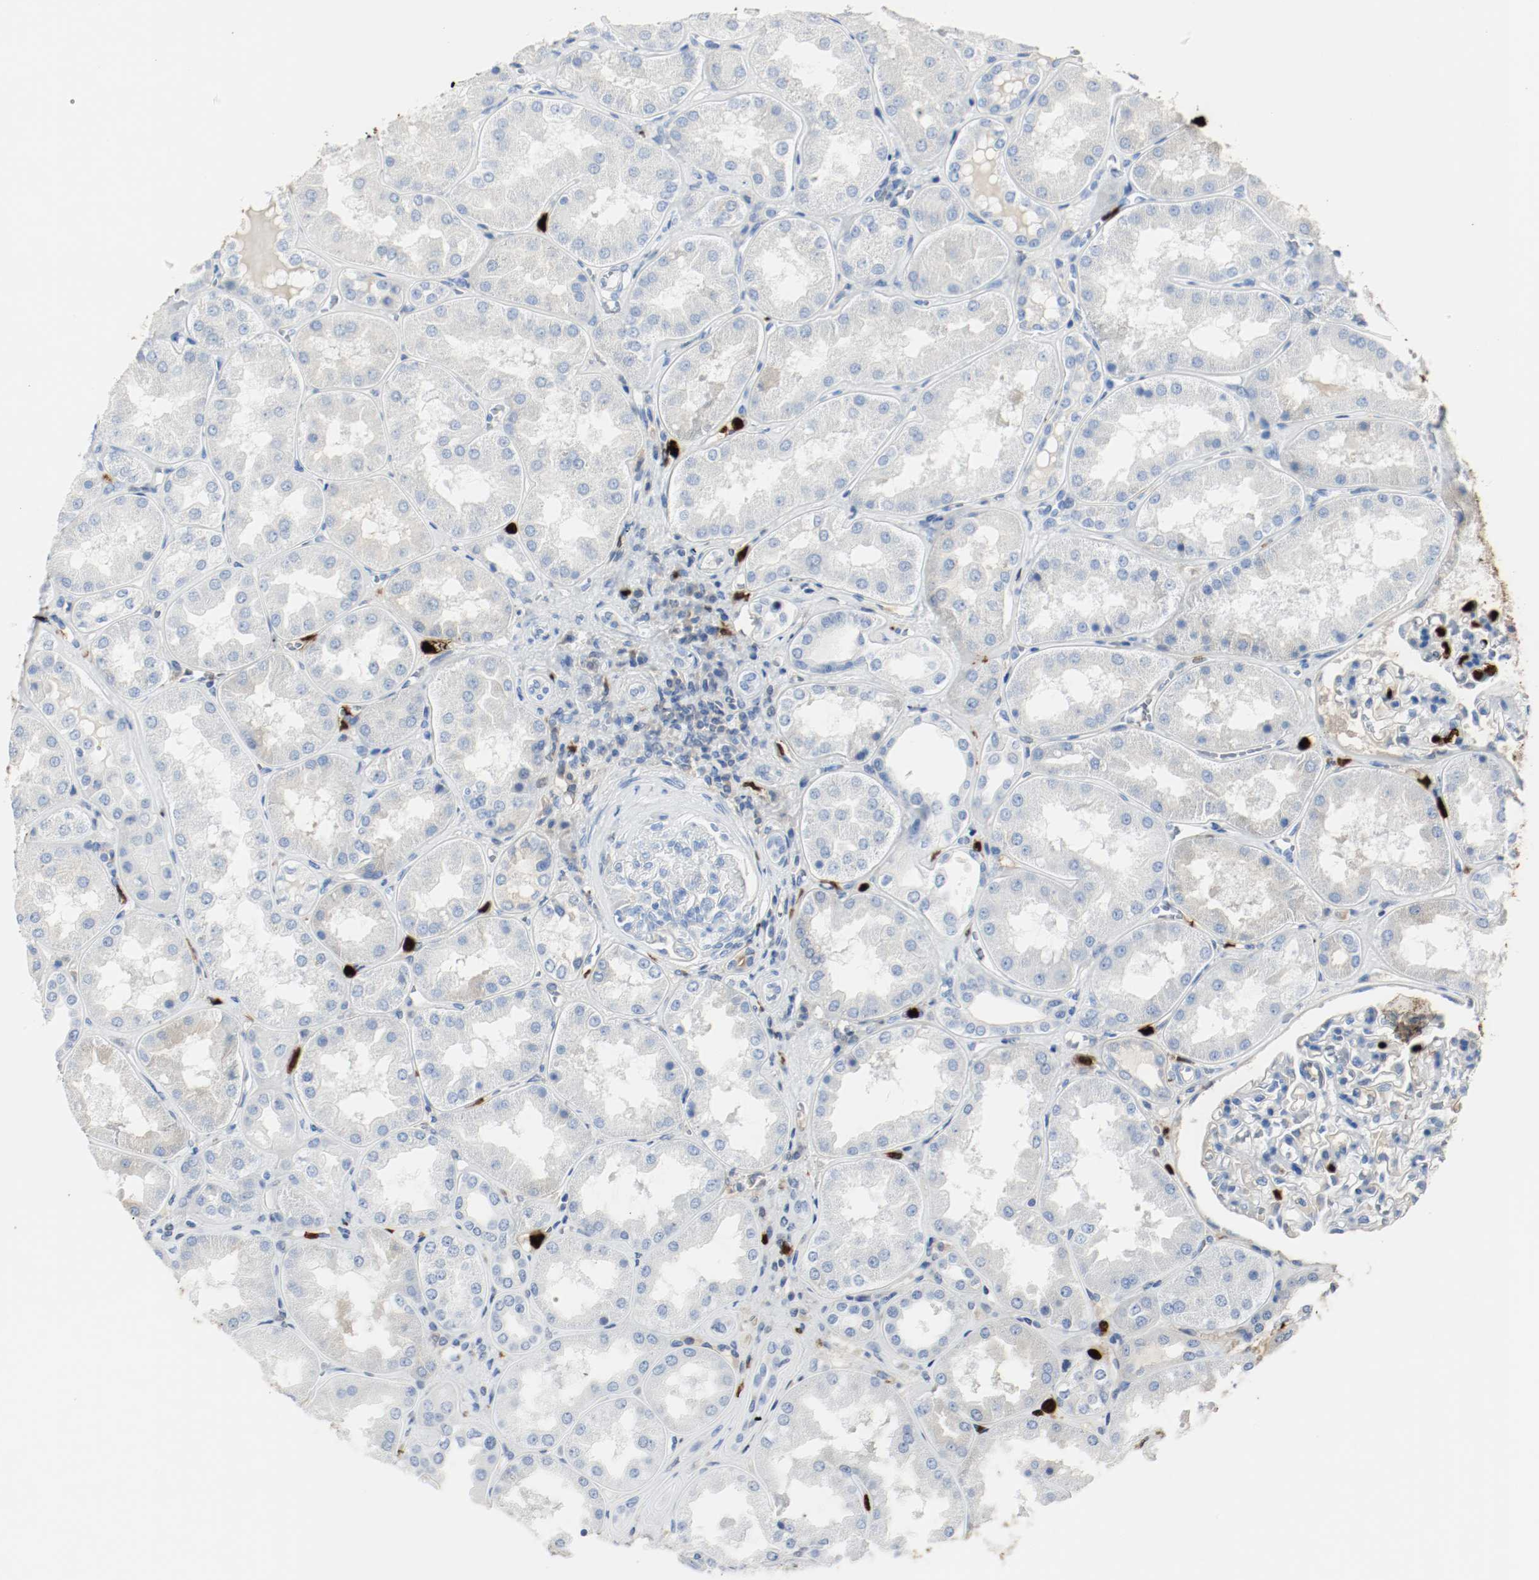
{"staining": {"intensity": "weak", "quantity": "<25%", "location": "cytoplasmic/membranous"}, "tissue": "kidney", "cell_type": "Cells in glomeruli", "image_type": "normal", "snomed": [{"axis": "morphology", "description": "Normal tissue, NOS"}, {"axis": "topography", "description": "Kidney"}], "caption": "Cells in glomeruli show no significant protein staining in normal kidney.", "gene": "S100A9", "patient": {"sex": "female", "age": 56}}